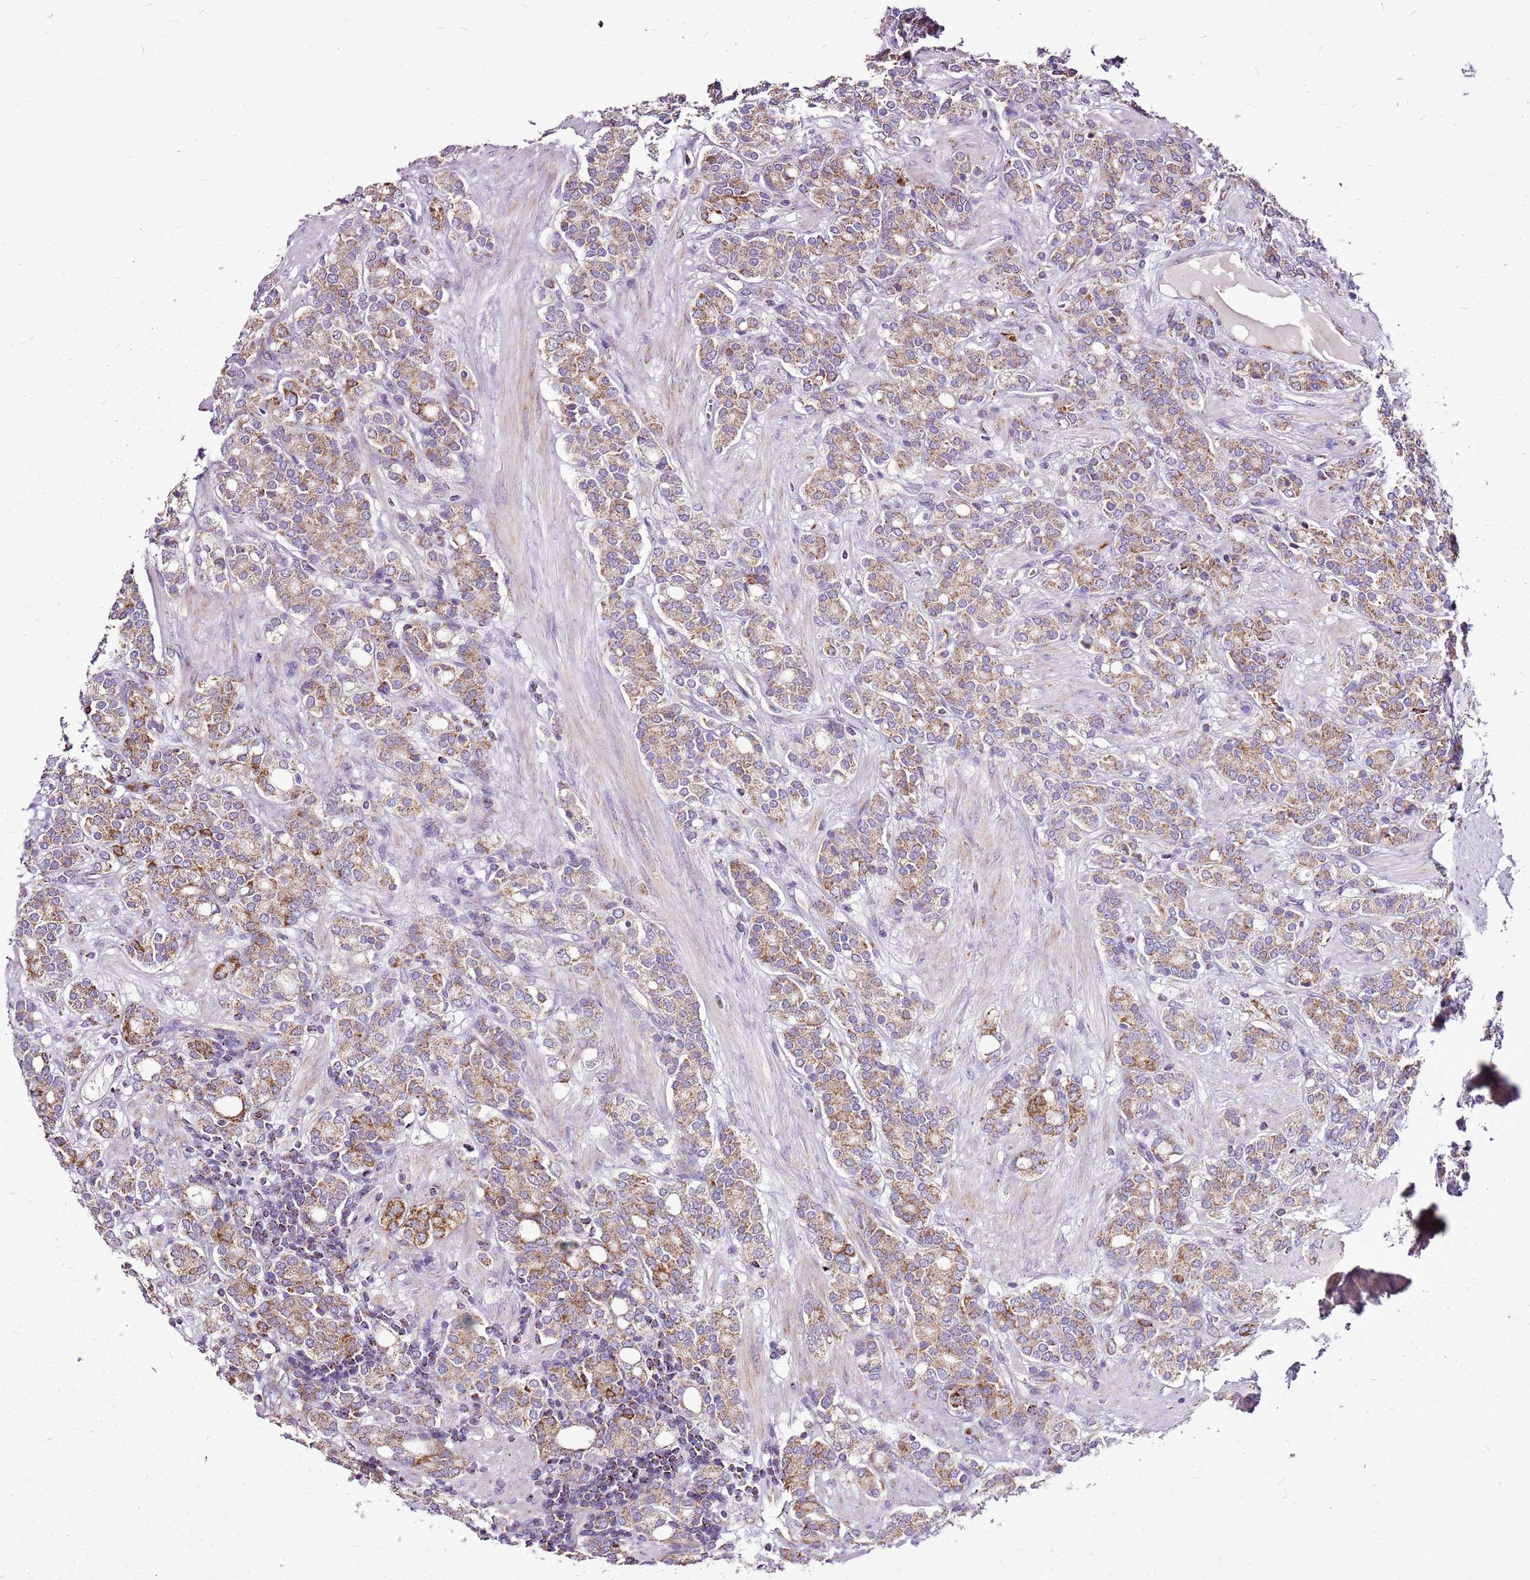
{"staining": {"intensity": "moderate", "quantity": ">75%", "location": "cytoplasmic/membranous"}, "tissue": "prostate cancer", "cell_type": "Tumor cells", "image_type": "cancer", "snomed": [{"axis": "morphology", "description": "Adenocarcinoma, High grade"}, {"axis": "topography", "description": "Prostate"}], "caption": "This photomicrograph exhibits immunohistochemistry staining of prostate adenocarcinoma (high-grade), with medium moderate cytoplasmic/membranous expression in approximately >75% of tumor cells.", "gene": "GCDH", "patient": {"sex": "male", "age": 62}}